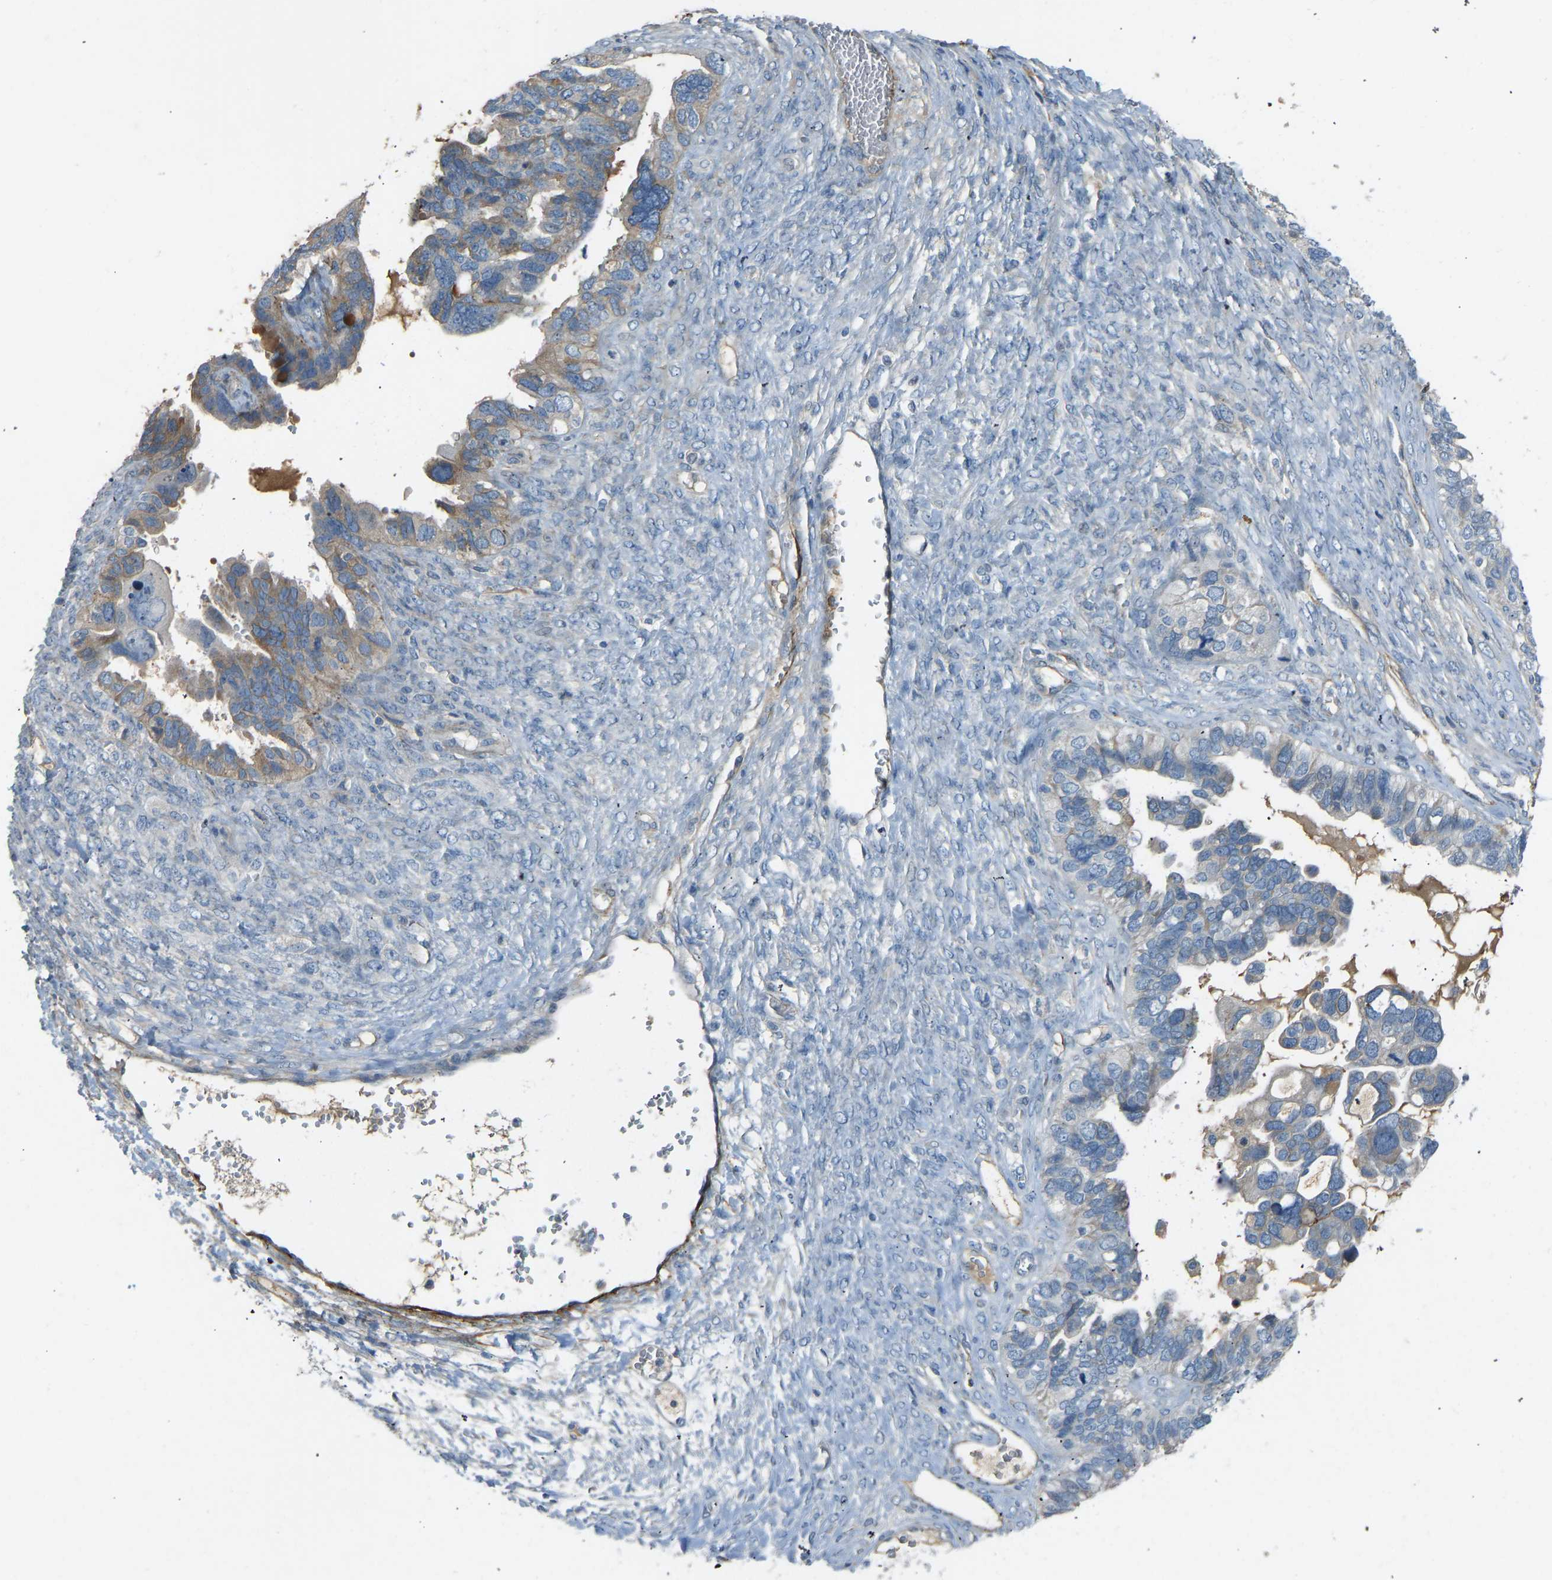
{"staining": {"intensity": "weak", "quantity": "25%-75%", "location": "cytoplasmic/membranous"}, "tissue": "ovarian cancer", "cell_type": "Tumor cells", "image_type": "cancer", "snomed": [{"axis": "morphology", "description": "Cystadenocarcinoma, serous, NOS"}, {"axis": "topography", "description": "Ovary"}], "caption": "Ovarian cancer stained for a protein exhibits weak cytoplasmic/membranous positivity in tumor cells. The protein is shown in brown color, while the nuclei are stained blue.", "gene": "FBLN2", "patient": {"sex": "female", "age": 79}}